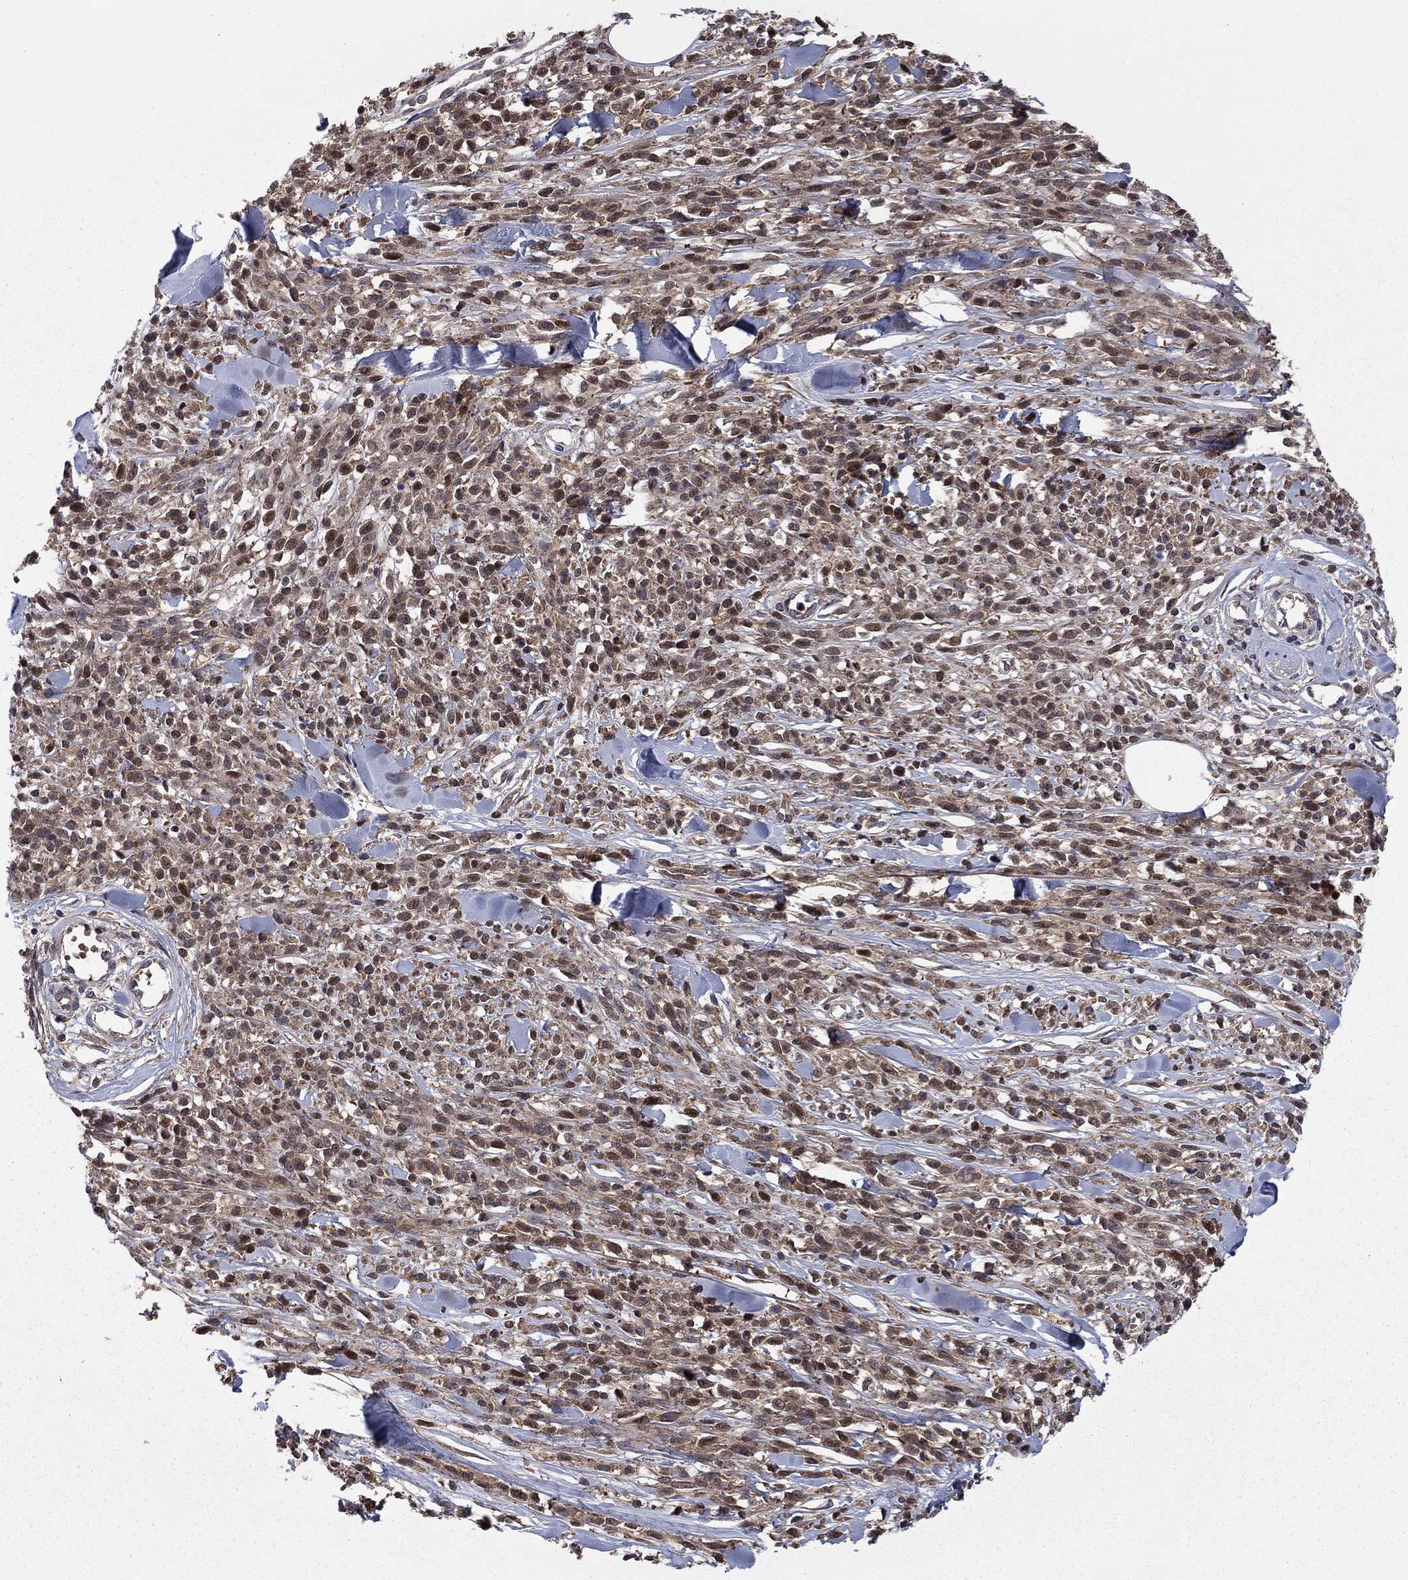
{"staining": {"intensity": "moderate", "quantity": "25%-75%", "location": "cytoplasmic/membranous,nuclear"}, "tissue": "melanoma", "cell_type": "Tumor cells", "image_type": "cancer", "snomed": [{"axis": "morphology", "description": "Malignant melanoma, NOS"}, {"axis": "topography", "description": "Skin"}, {"axis": "topography", "description": "Skin of trunk"}], "caption": "Malignant melanoma stained with a brown dye reveals moderate cytoplasmic/membranous and nuclear positive expression in about 25%-75% of tumor cells.", "gene": "HDAC4", "patient": {"sex": "male", "age": 74}}